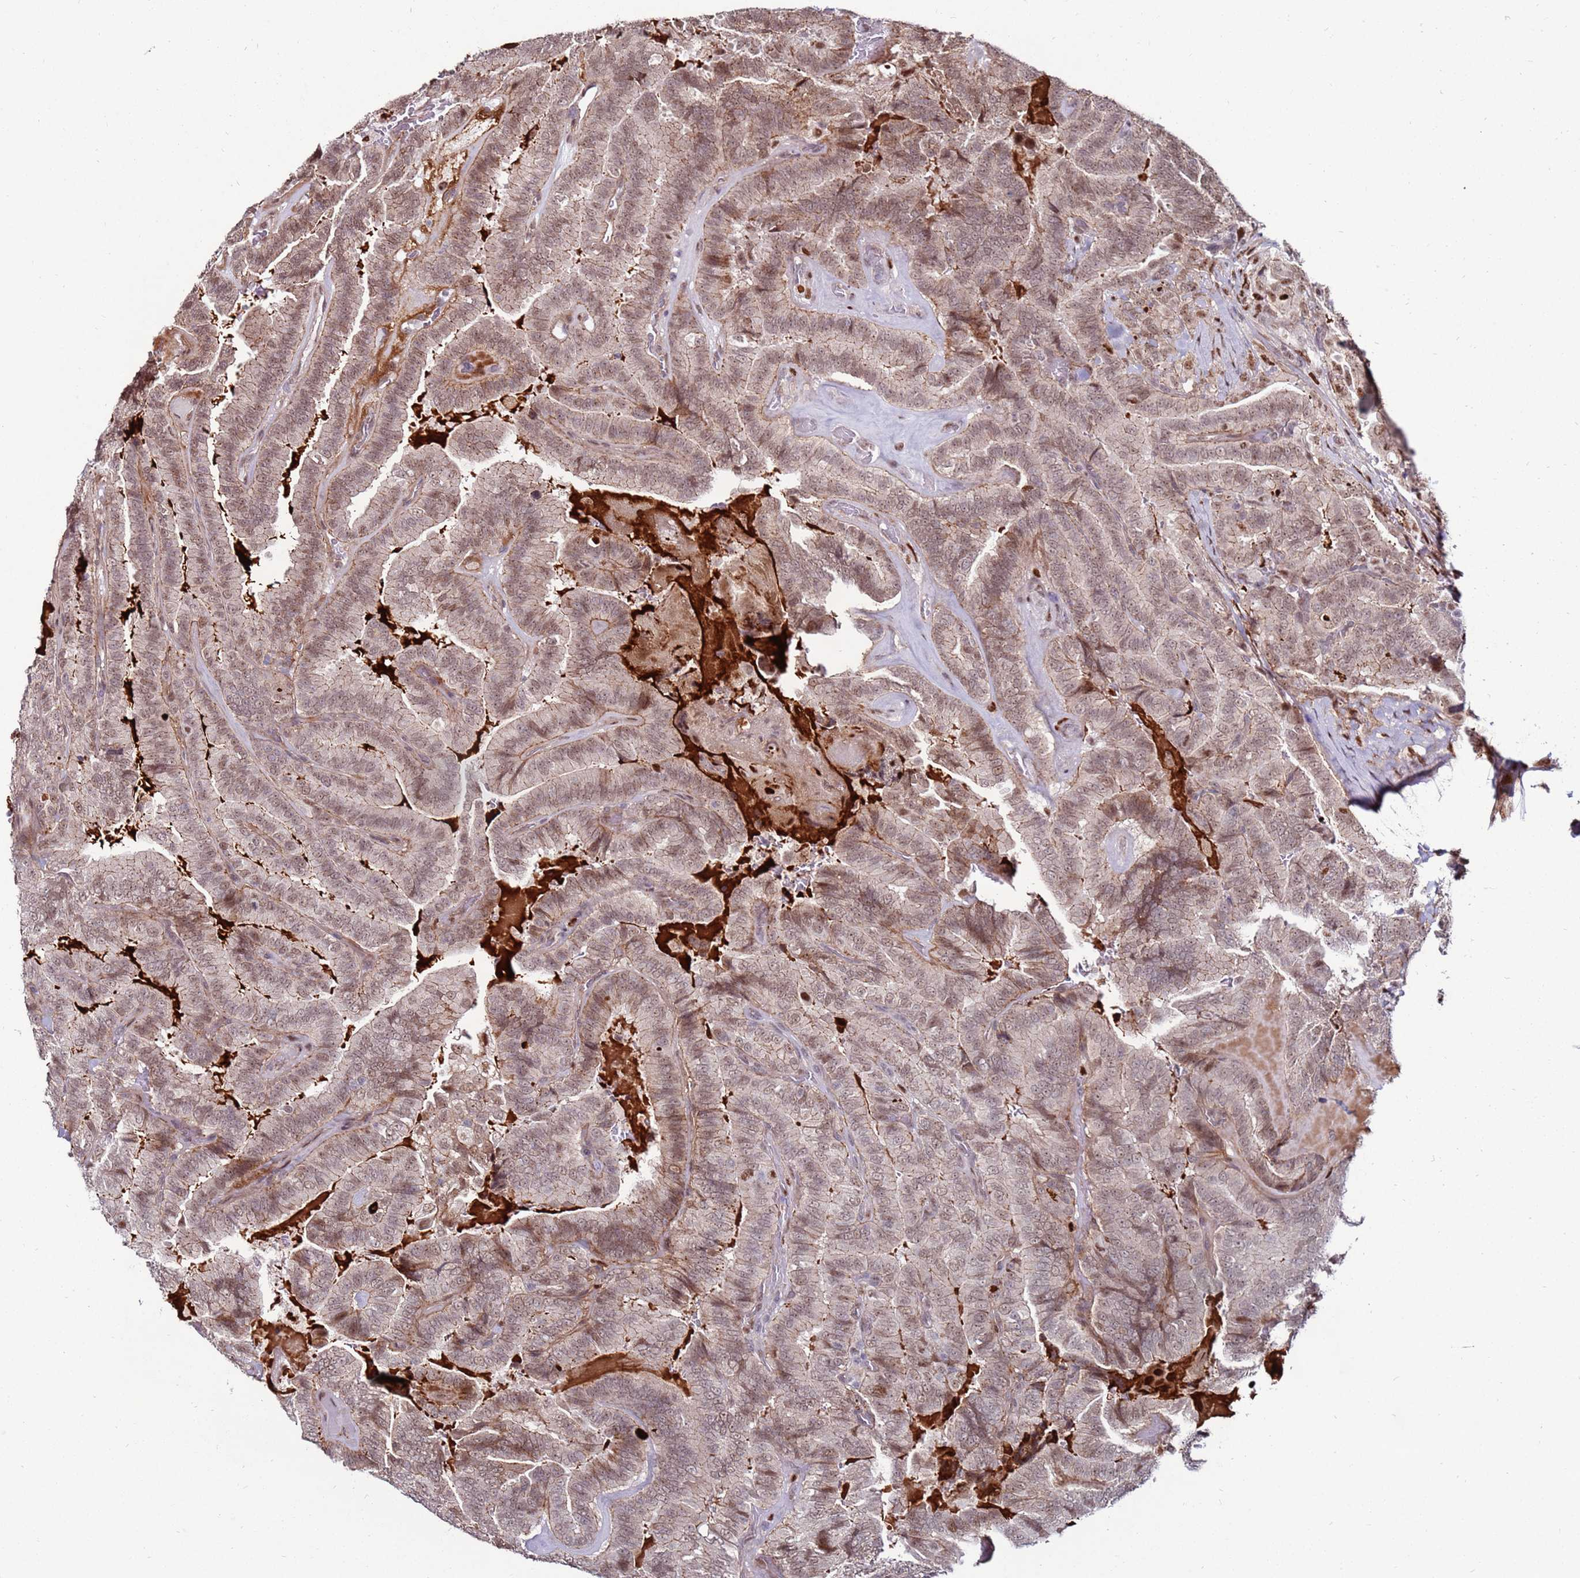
{"staining": {"intensity": "weak", "quantity": ">75%", "location": "nuclear"}, "tissue": "thyroid cancer", "cell_type": "Tumor cells", "image_type": "cancer", "snomed": [{"axis": "morphology", "description": "Papillary adenocarcinoma, NOS"}, {"axis": "topography", "description": "Thyroid gland"}], "caption": "Thyroid cancer (papillary adenocarcinoma) stained with immunohistochemistry (IHC) reveals weak nuclear staining in about >75% of tumor cells.", "gene": "KPNA4", "patient": {"sex": "male", "age": 61}}